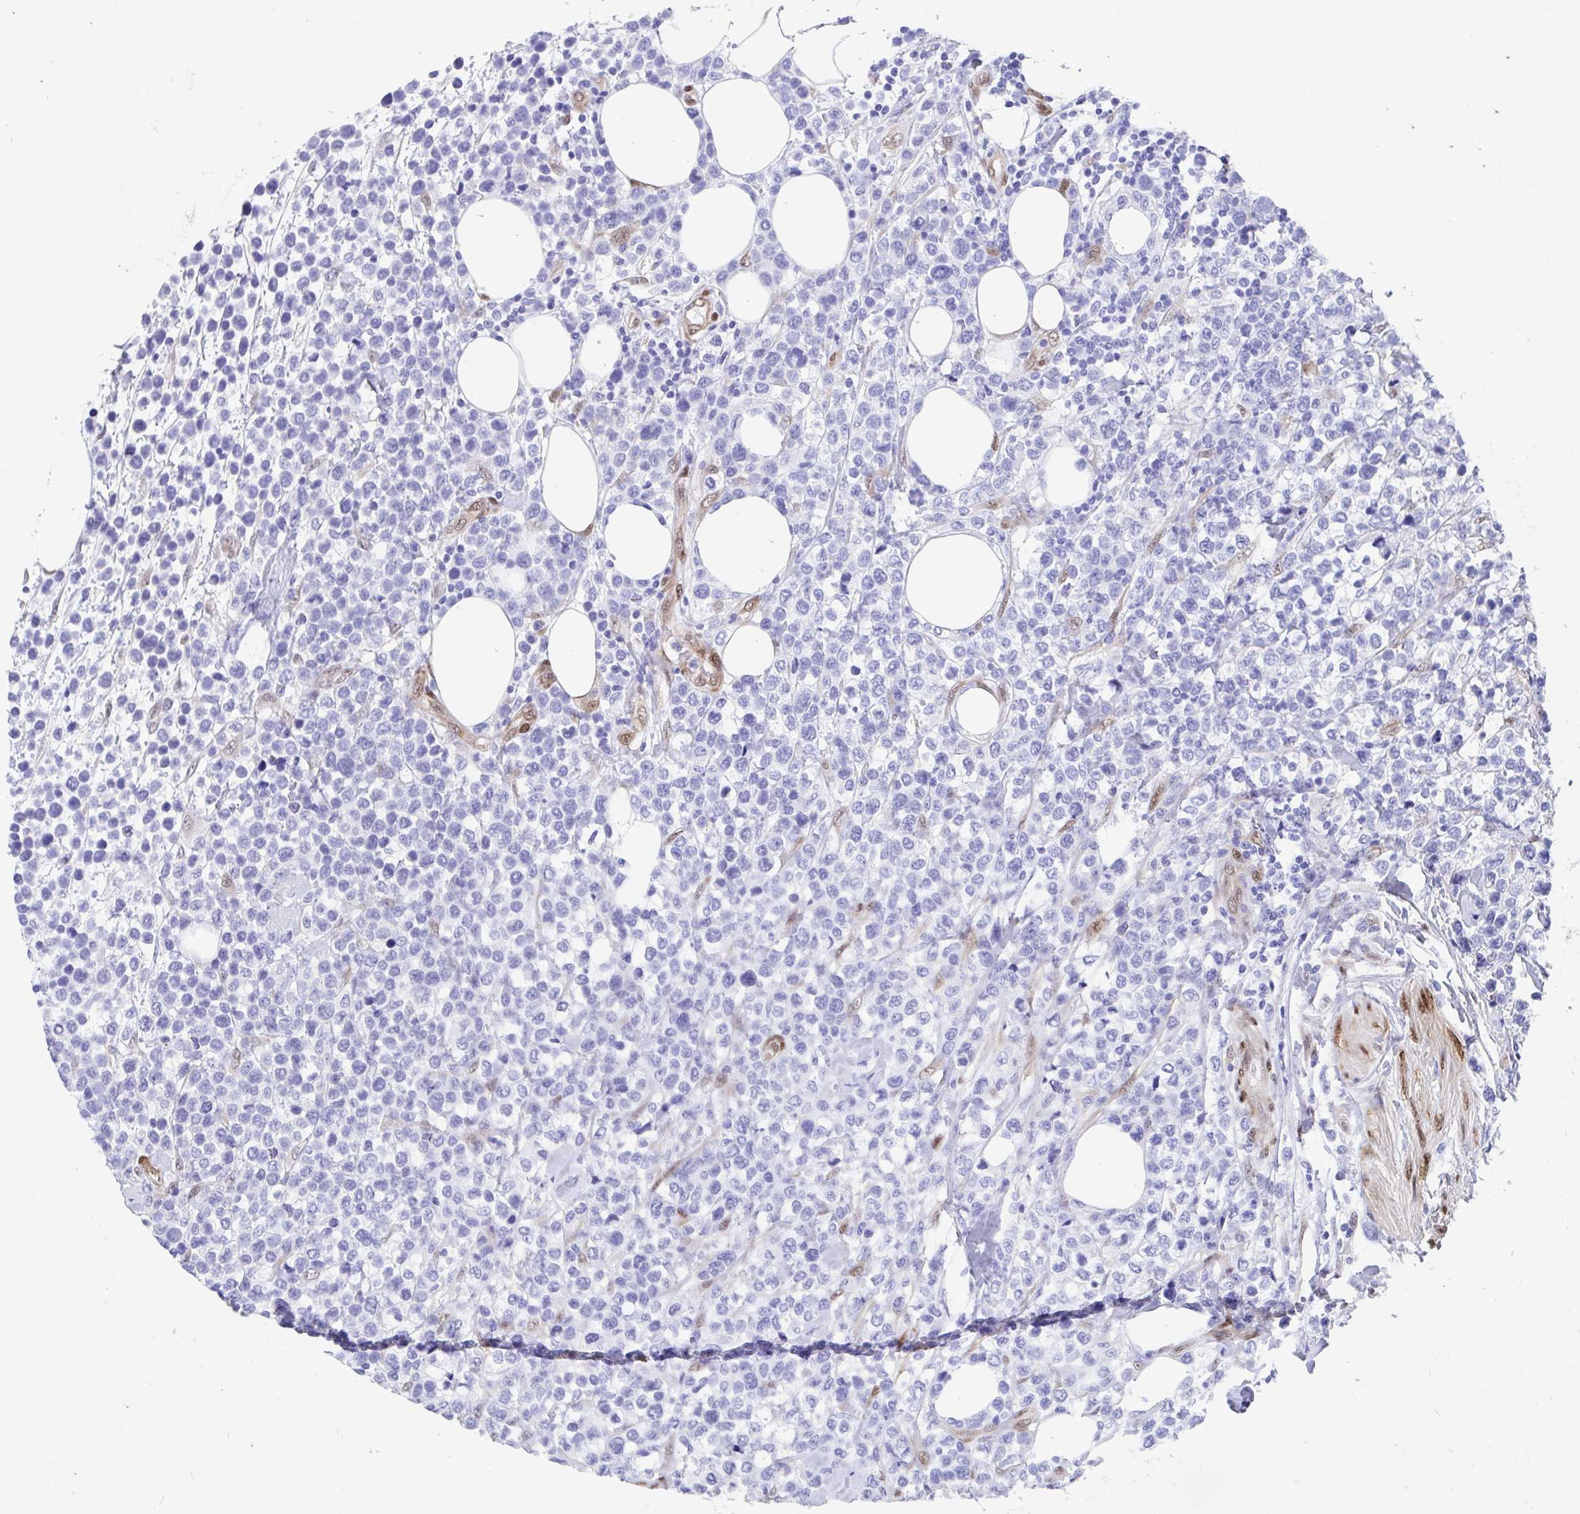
{"staining": {"intensity": "negative", "quantity": "none", "location": "none"}, "tissue": "lymphoma", "cell_type": "Tumor cells", "image_type": "cancer", "snomed": [{"axis": "morphology", "description": "Malignant lymphoma, non-Hodgkin's type, High grade"}, {"axis": "topography", "description": "Soft tissue"}], "caption": "Tumor cells are negative for brown protein staining in lymphoma.", "gene": "RBPMS", "patient": {"sex": "female", "age": 56}}